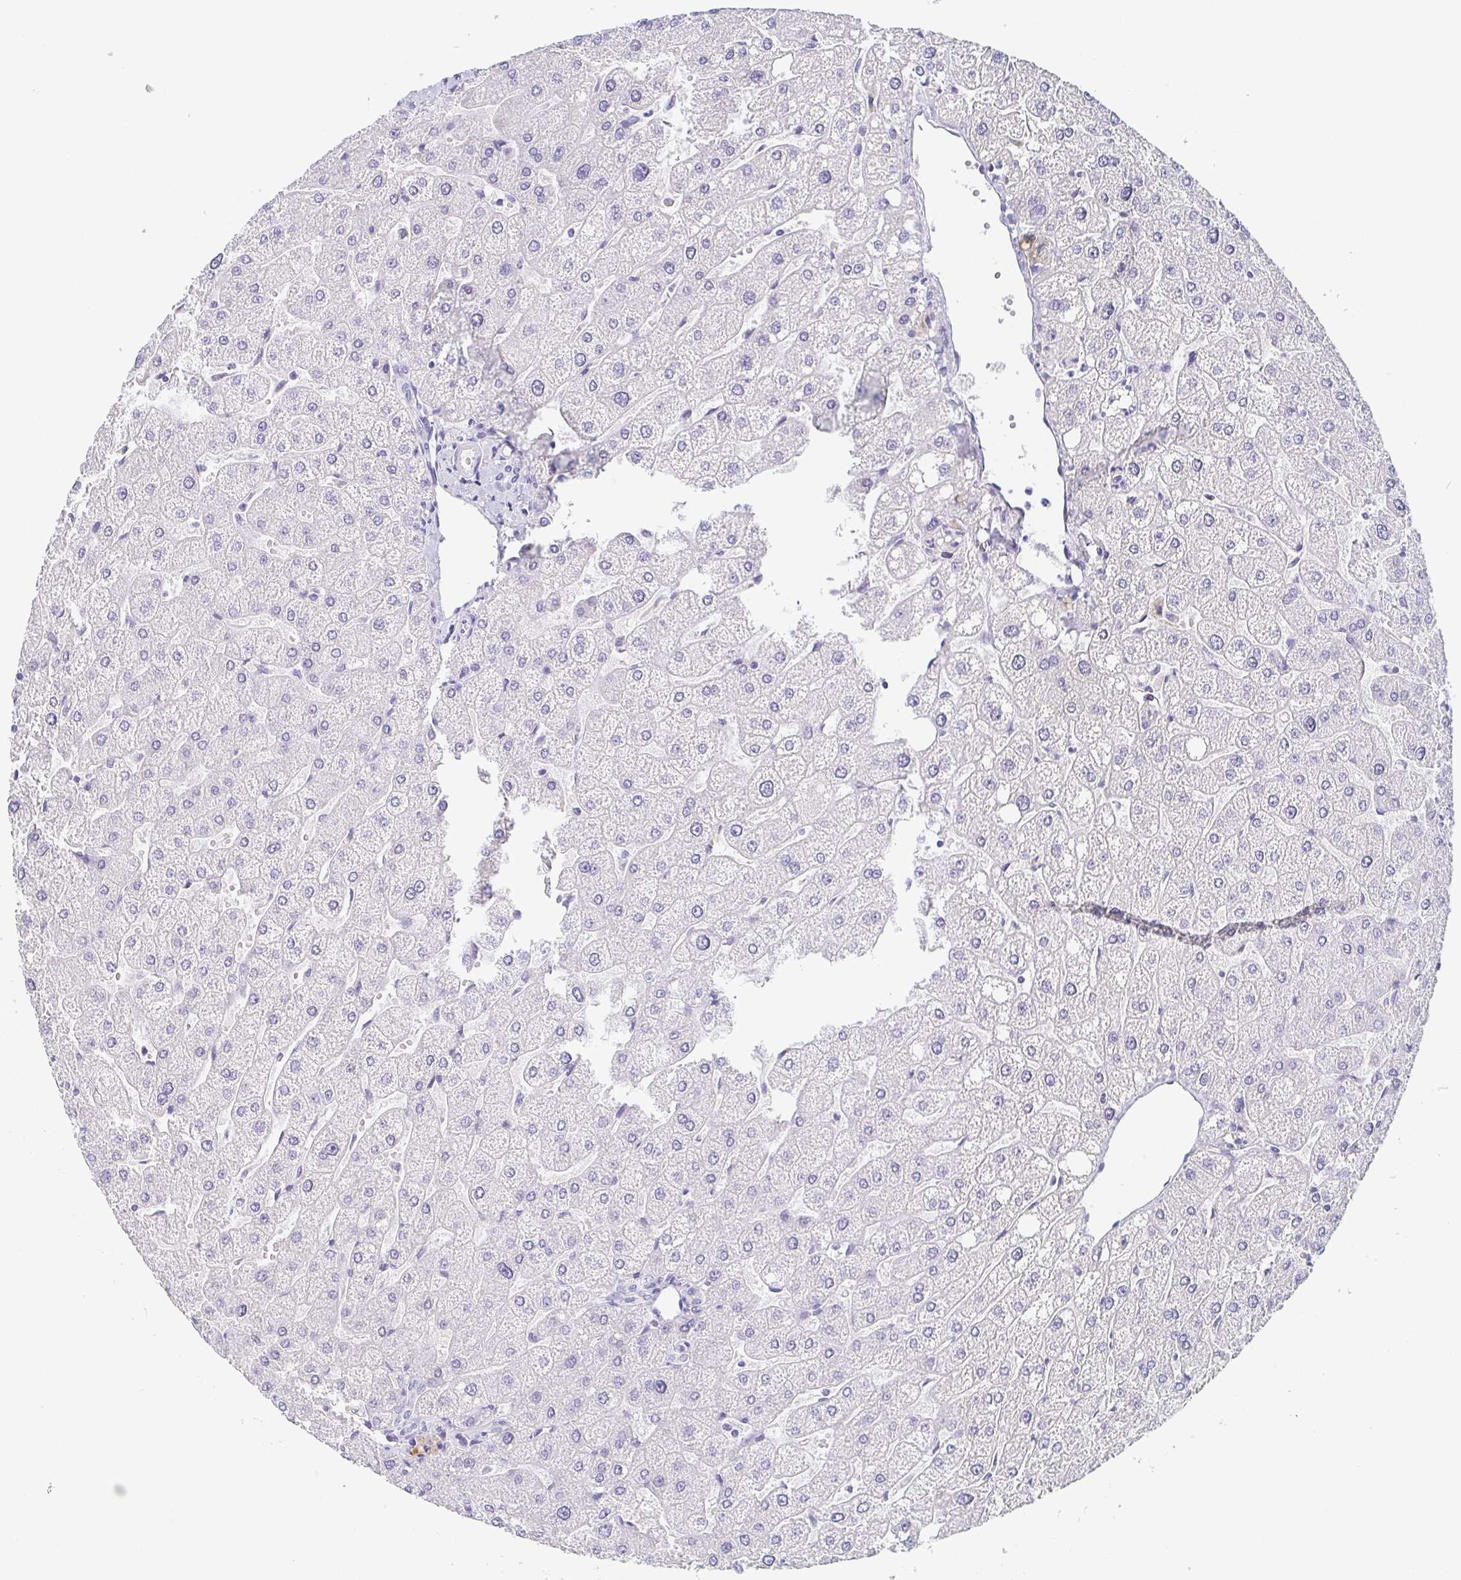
{"staining": {"intensity": "negative", "quantity": "none", "location": "none"}, "tissue": "liver", "cell_type": "Cholangiocytes", "image_type": "normal", "snomed": [{"axis": "morphology", "description": "Normal tissue, NOS"}, {"axis": "topography", "description": "Liver"}], "caption": "DAB immunohistochemical staining of benign human liver shows no significant positivity in cholangiocytes. Brightfield microscopy of immunohistochemistry (IHC) stained with DAB (brown) and hematoxylin (blue), captured at high magnification.", "gene": "REG4", "patient": {"sex": "male", "age": 67}}